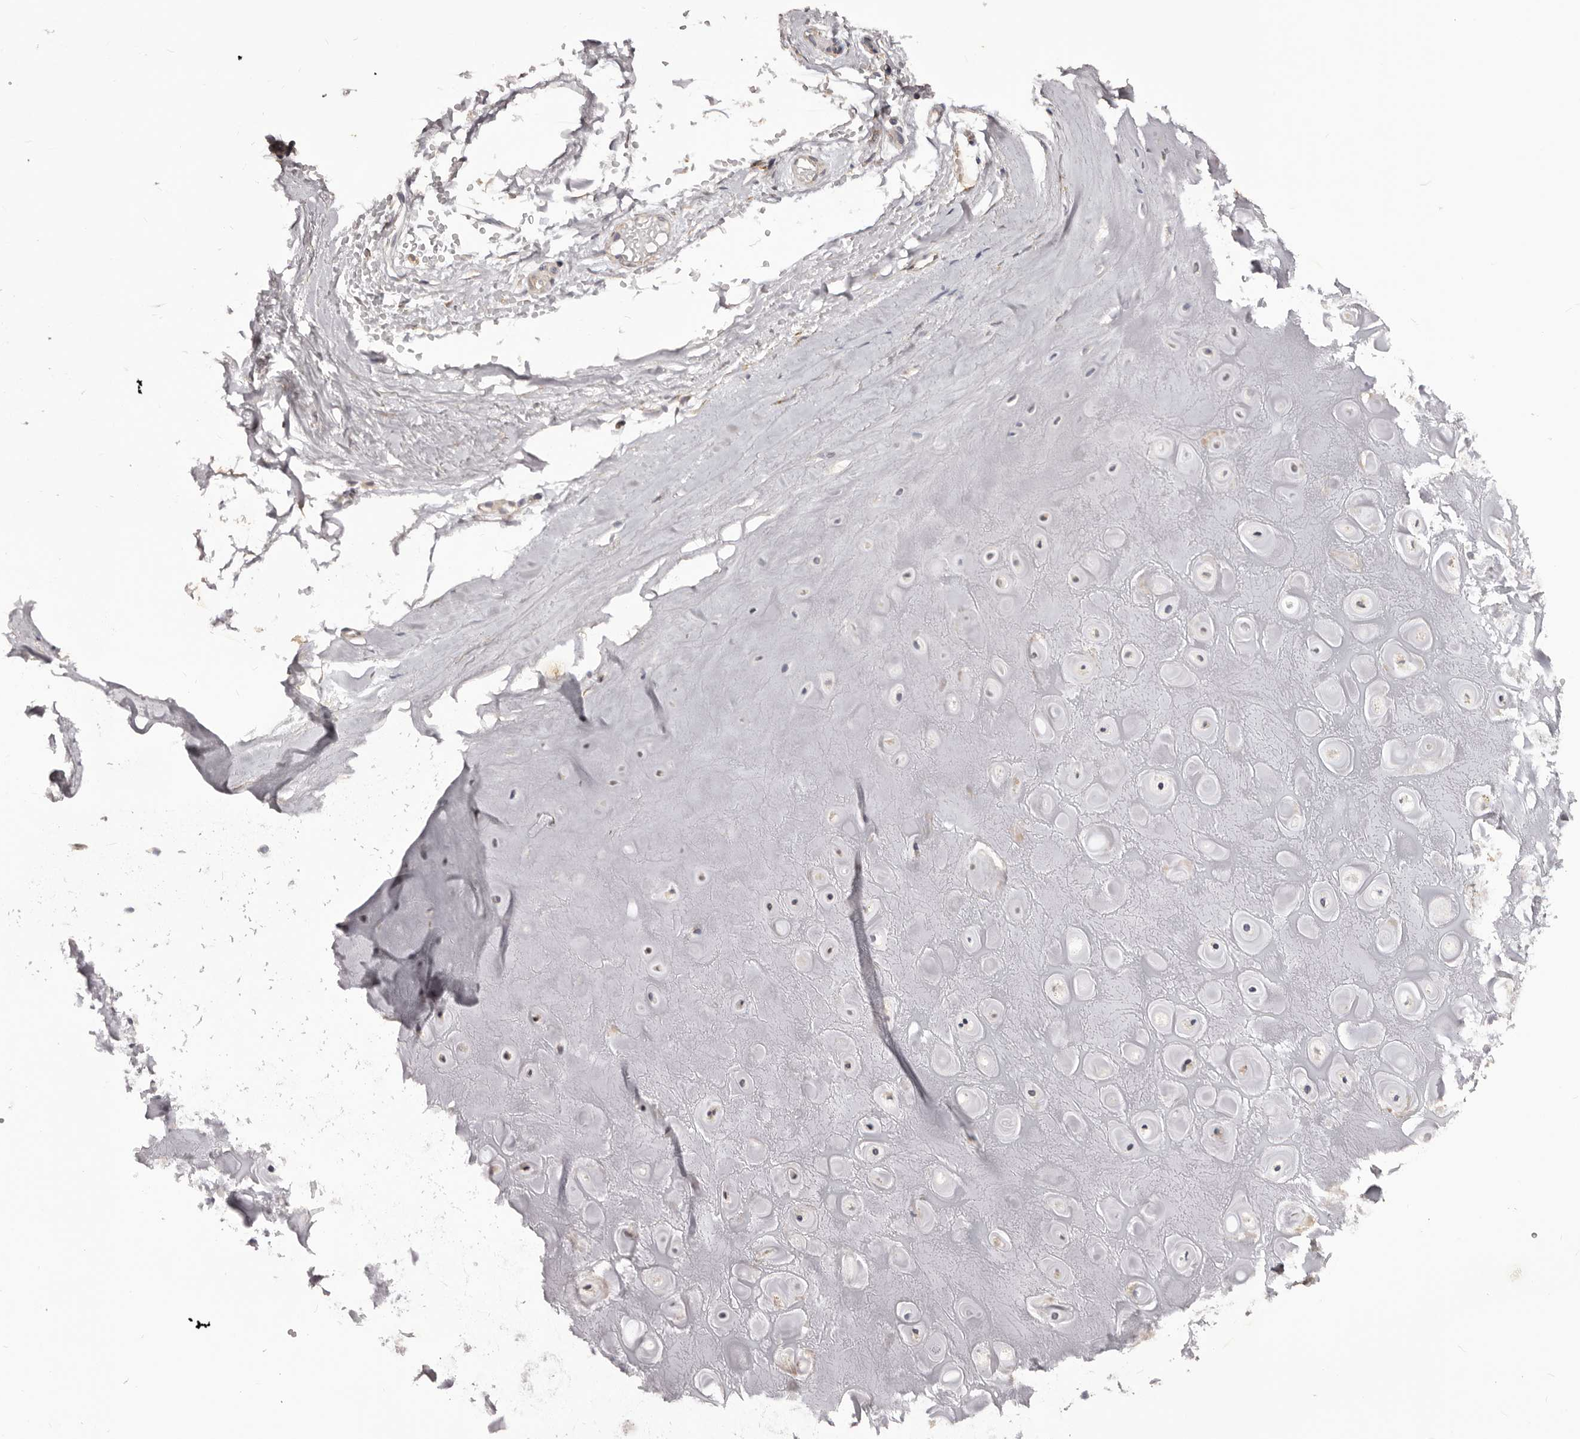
{"staining": {"intensity": "negative", "quantity": "none", "location": "none"}, "tissue": "adipose tissue", "cell_type": "Adipocytes", "image_type": "normal", "snomed": [{"axis": "morphology", "description": "Normal tissue, NOS"}, {"axis": "morphology", "description": "Basal cell carcinoma"}, {"axis": "topography", "description": "Skin"}], "caption": "Immunohistochemical staining of normal human adipose tissue reveals no significant staining in adipocytes.", "gene": "KCNJ8", "patient": {"sex": "female", "age": 89}}